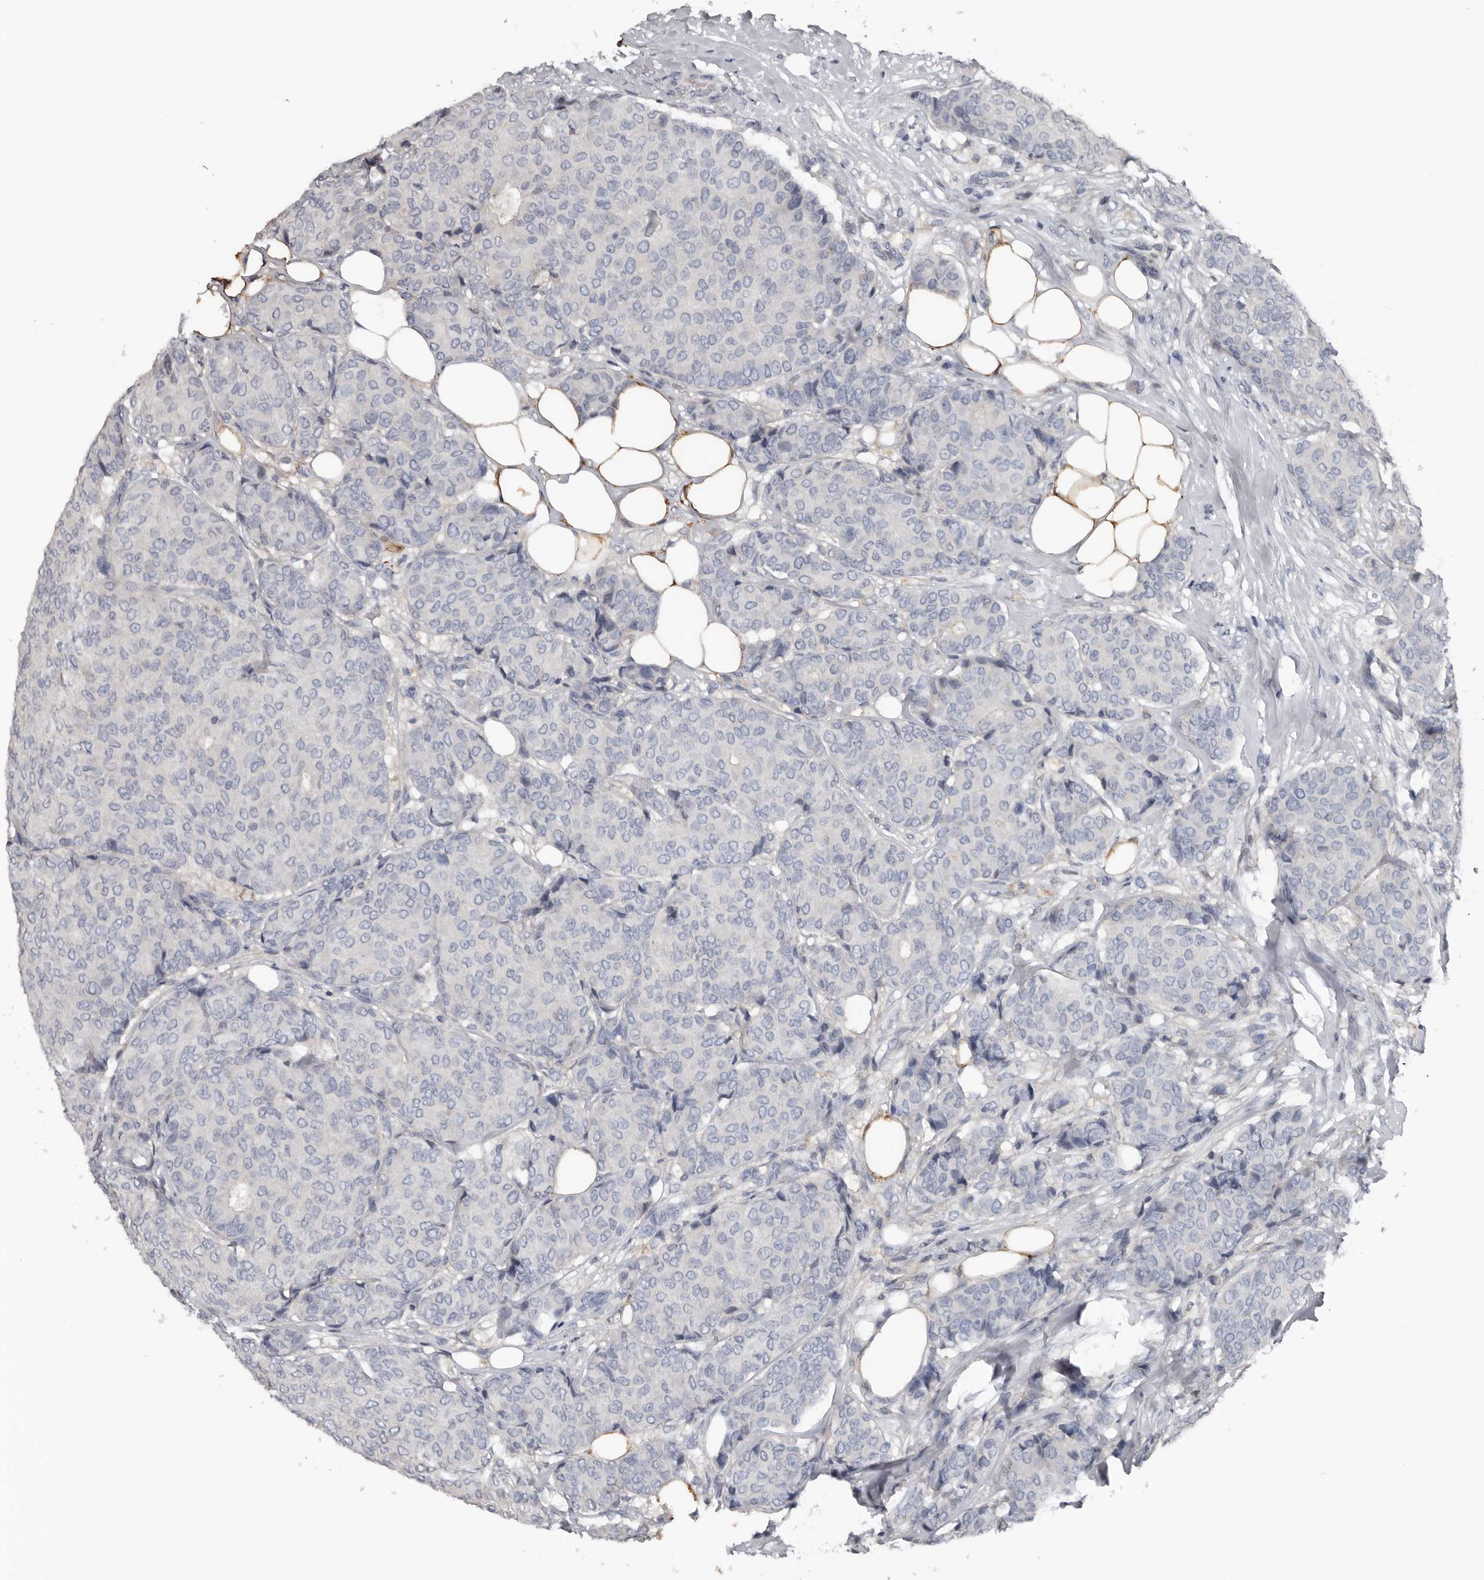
{"staining": {"intensity": "negative", "quantity": "none", "location": "none"}, "tissue": "breast cancer", "cell_type": "Tumor cells", "image_type": "cancer", "snomed": [{"axis": "morphology", "description": "Duct carcinoma"}, {"axis": "topography", "description": "Breast"}], "caption": "A micrograph of human breast cancer (intraductal carcinoma) is negative for staining in tumor cells.", "gene": "FABP7", "patient": {"sex": "female", "age": 75}}